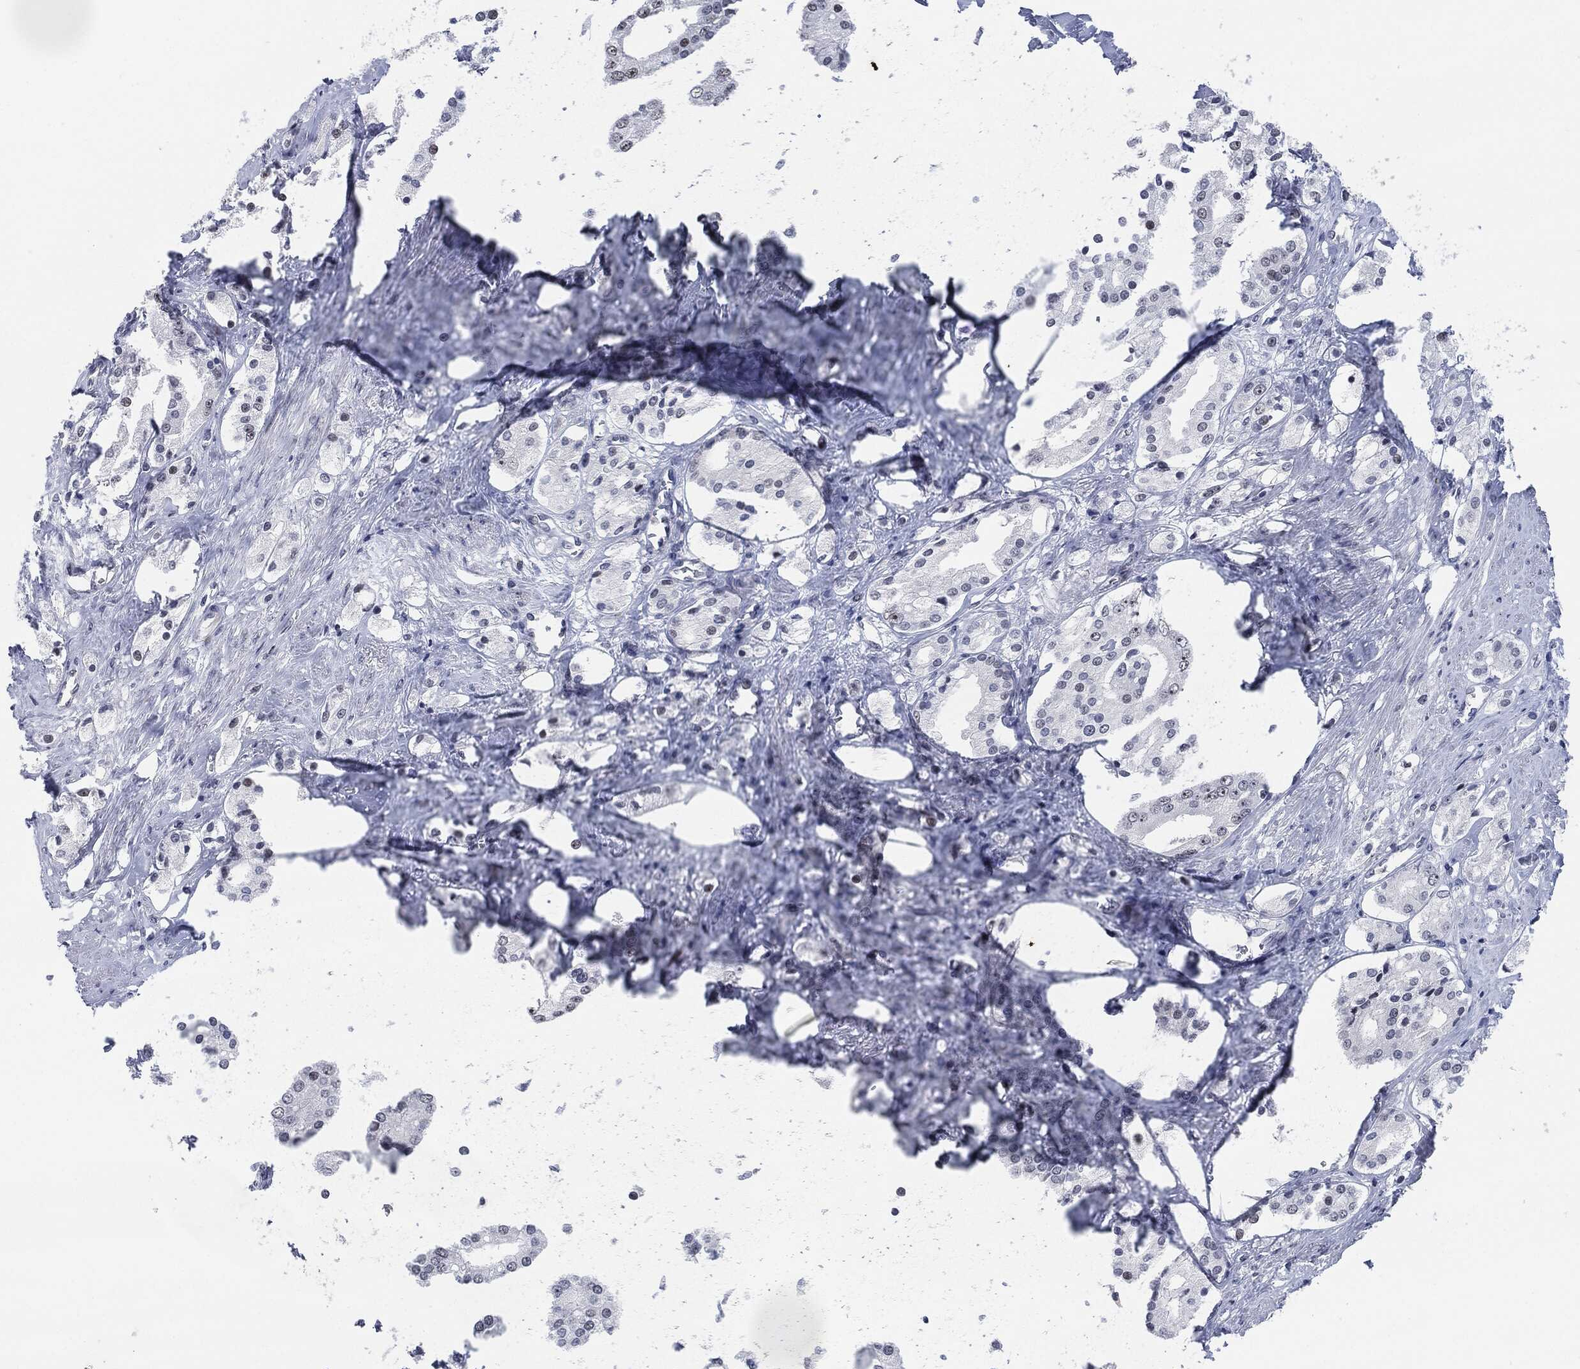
{"staining": {"intensity": "negative", "quantity": "none", "location": "none"}, "tissue": "prostate cancer", "cell_type": "Tumor cells", "image_type": "cancer", "snomed": [{"axis": "morphology", "description": "Adenocarcinoma, NOS"}, {"axis": "topography", "description": "Prostate and seminal vesicle, NOS"}, {"axis": "topography", "description": "Prostate"}], "caption": "Micrograph shows no significant protein positivity in tumor cells of adenocarcinoma (prostate). (Stains: DAB IHC with hematoxylin counter stain, Microscopy: brightfield microscopy at high magnification).", "gene": "AKT2", "patient": {"sex": "male", "age": 67}}